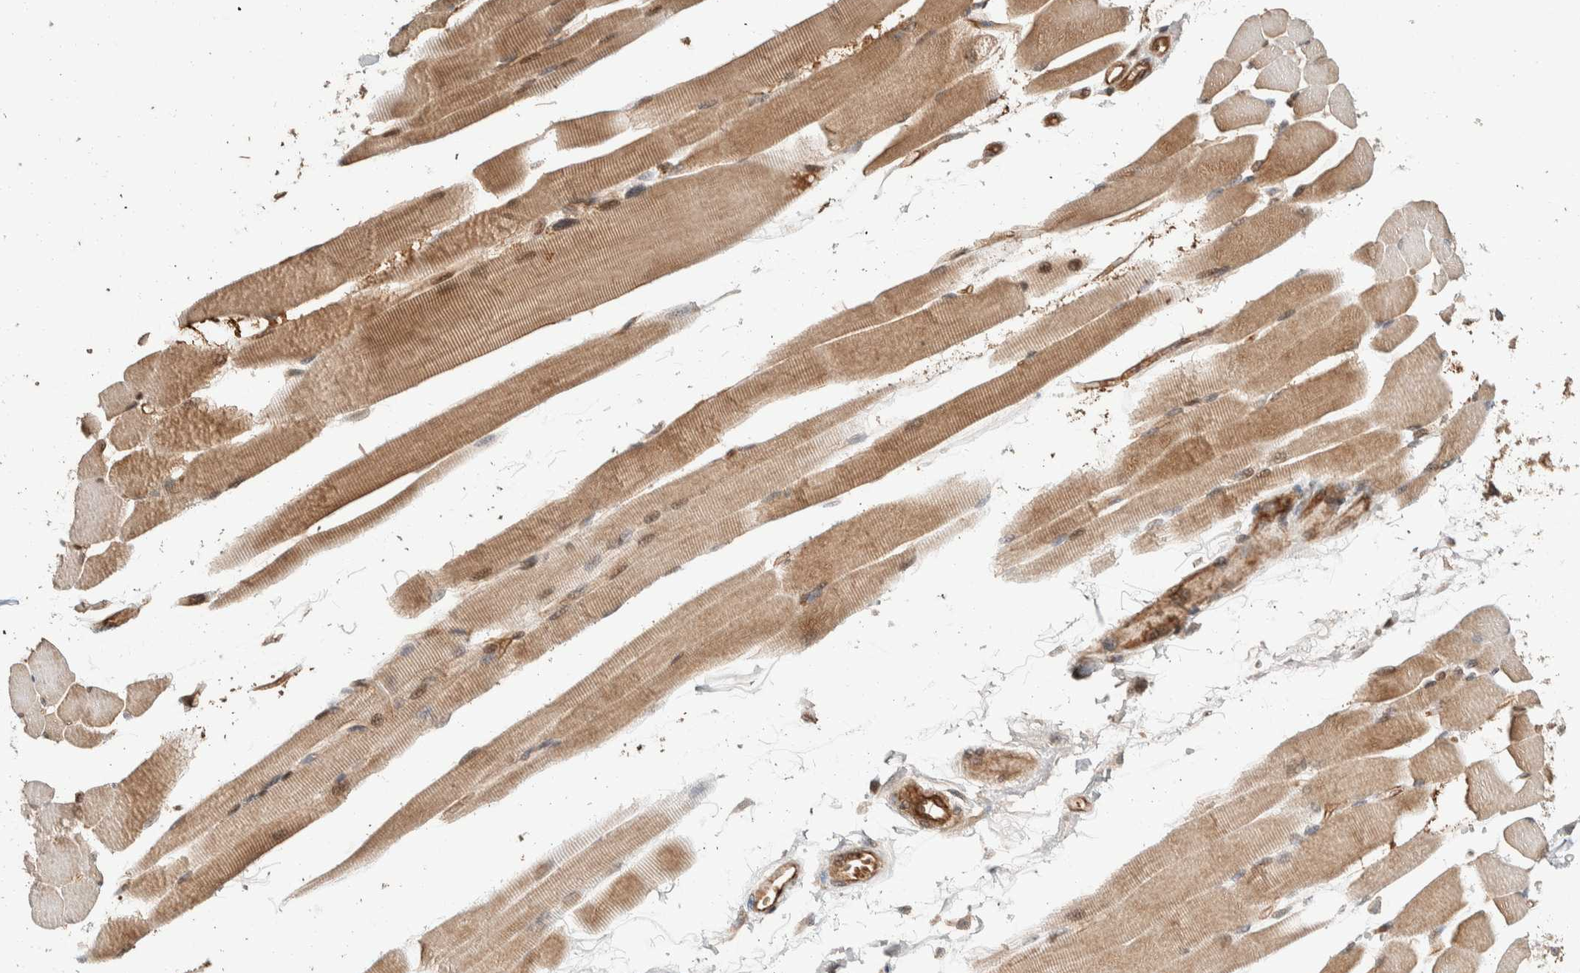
{"staining": {"intensity": "moderate", "quantity": ">75%", "location": "cytoplasmic/membranous"}, "tissue": "skeletal muscle", "cell_type": "Myocytes", "image_type": "normal", "snomed": [{"axis": "morphology", "description": "Normal tissue, NOS"}, {"axis": "topography", "description": "Skeletal muscle"}, {"axis": "topography", "description": "Peripheral nerve tissue"}], "caption": "A medium amount of moderate cytoplasmic/membranous staining is appreciated in about >75% of myocytes in unremarkable skeletal muscle. Nuclei are stained in blue.", "gene": "ERC1", "patient": {"sex": "female", "age": 84}}